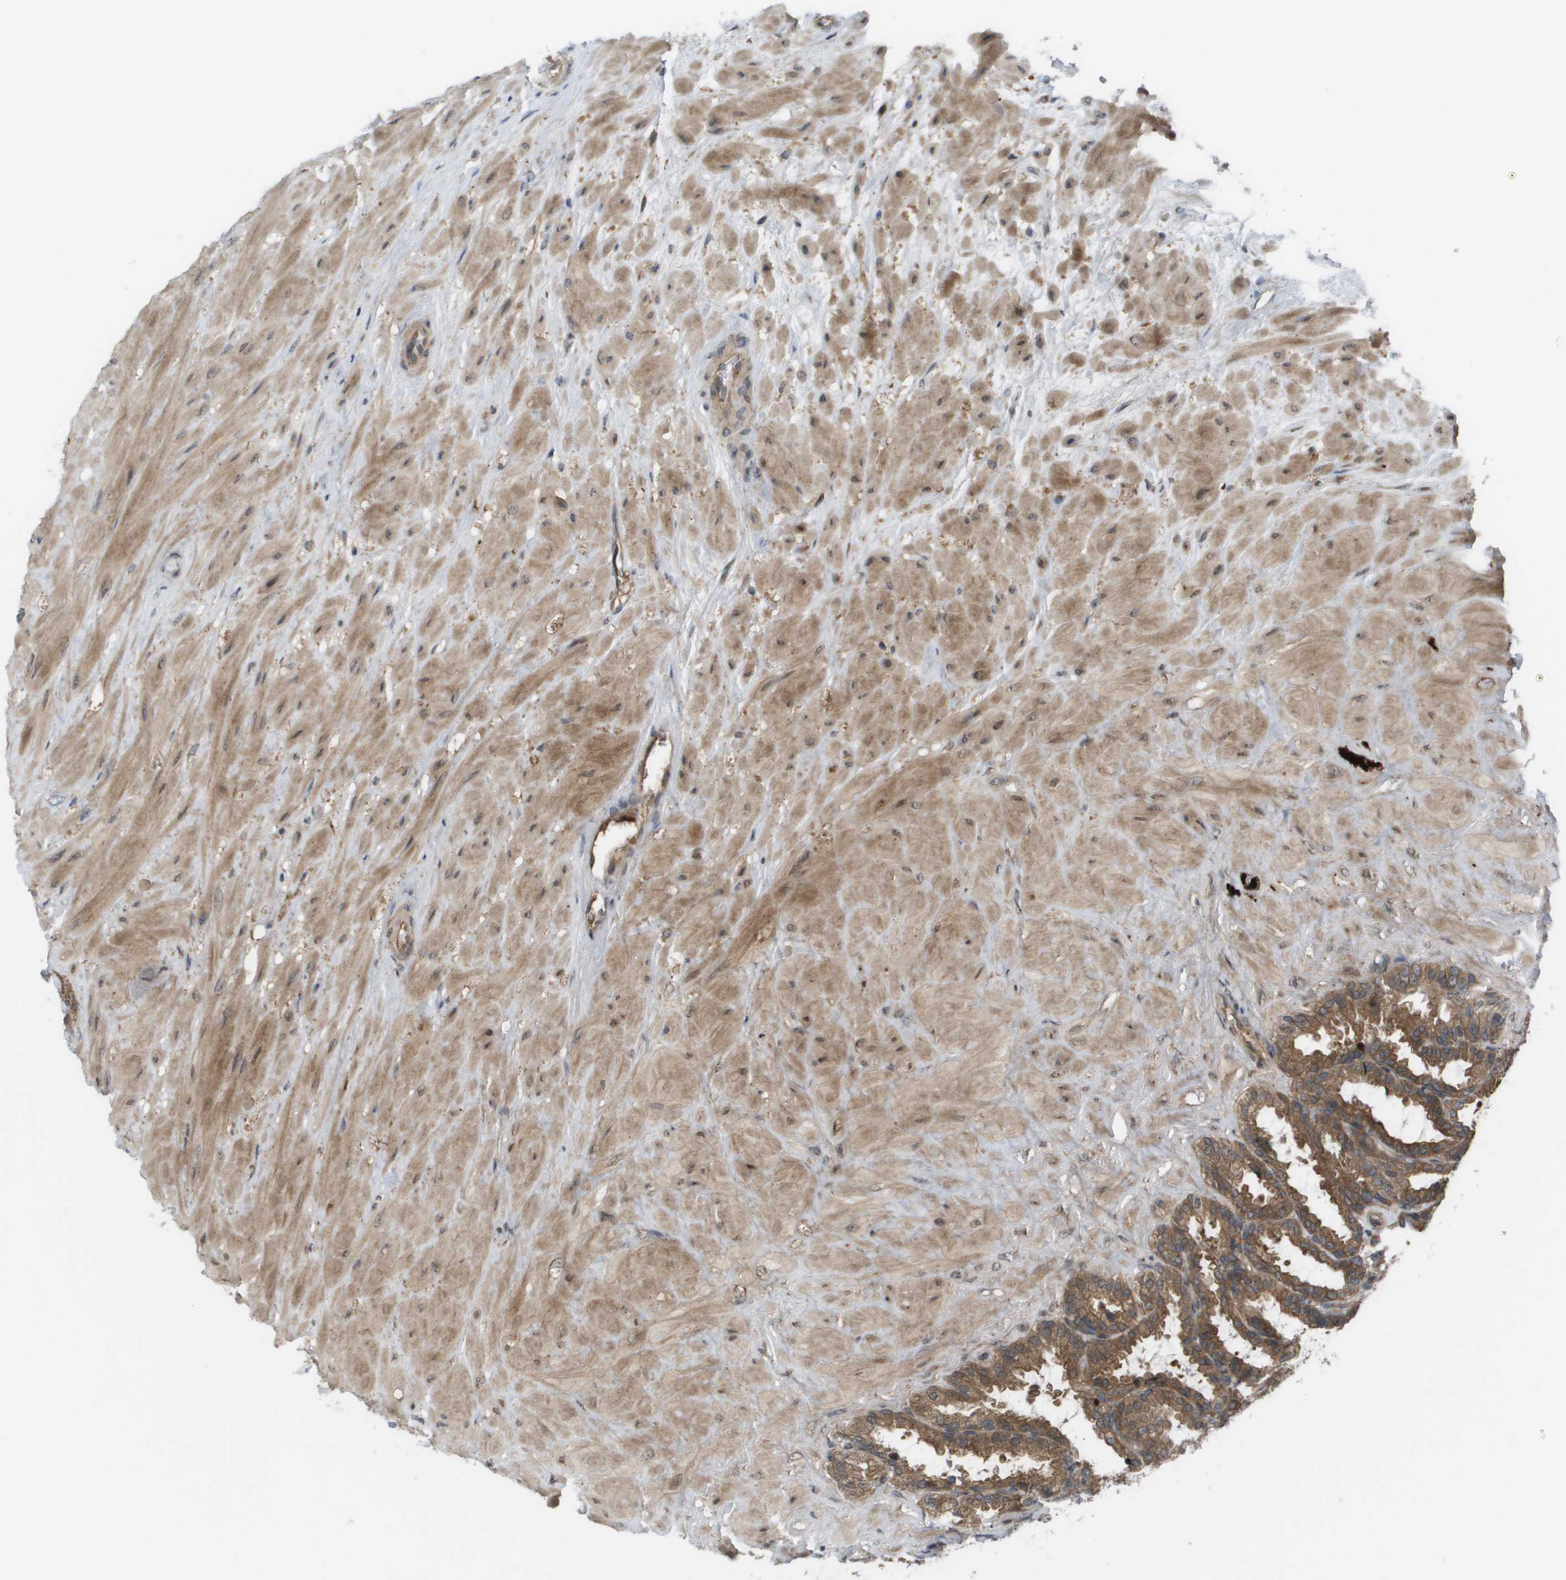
{"staining": {"intensity": "moderate", "quantity": ">75%", "location": "cytoplasmic/membranous,nuclear"}, "tissue": "seminal vesicle", "cell_type": "Glandular cells", "image_type": "normal", "snomed": [{"axis": "morphology", "description": "Normal tissue, NOS"}, {"axis": "topography", "description": "Seminal veicle"}], "caption": "Immunohistochemistry photomicrograph of normal seminal vesicle: seminal vesicle stained using immunohistochemistry (IHC) demonstrates medium levels of moderate protein expression localized specifically in the cytoplasmic/membranous,nuclear of glandular cells, appearing as a cytoplasmic/membranous,nuclear brown color.", "gene": "CTPS2", "patient": {"sex": "male", "age": 46}}